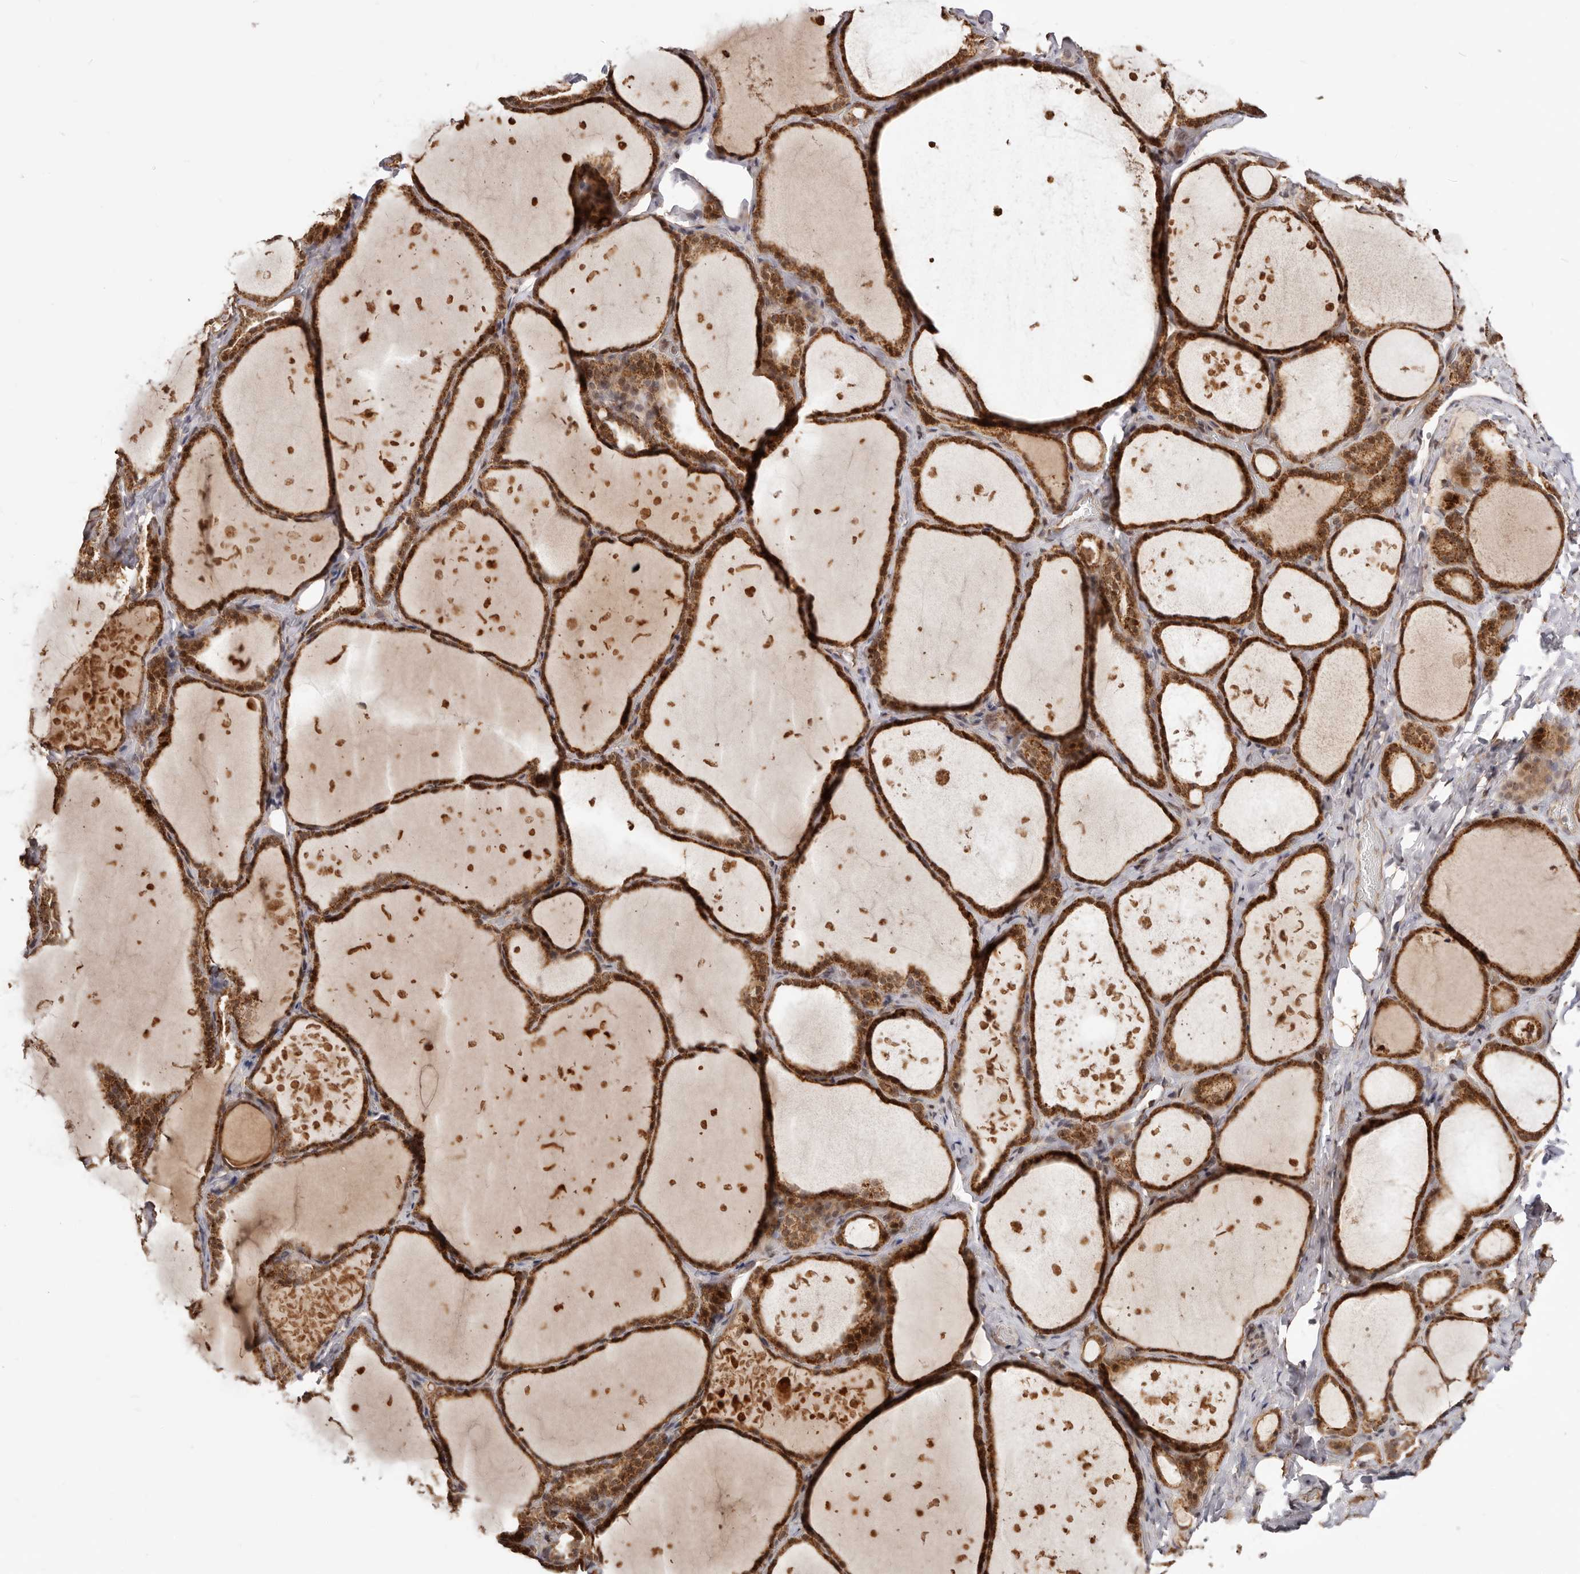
{"staining": {"intensity": "strong", "quantity": ">75%", "location": "cytoplasmic/membranous,nuclear"}, "tissue": "thyroid gland", "cell_type": "Glandular cells", "image_type": "normal", "snomed": [{"axis": "morphology", "description": "Normal tissue, NOS"}, {"axis": "topography", "description": "Thyroid gland"}], "caption": "Immunohistochemical staining of unremarkable thyroid gland displays high levels of strong cytoplasmic/membranous,nuclear staining in about >75% of glandular cells.", "gene": "SEC14L1", "patient": {"sex": "female", "age": 44}}